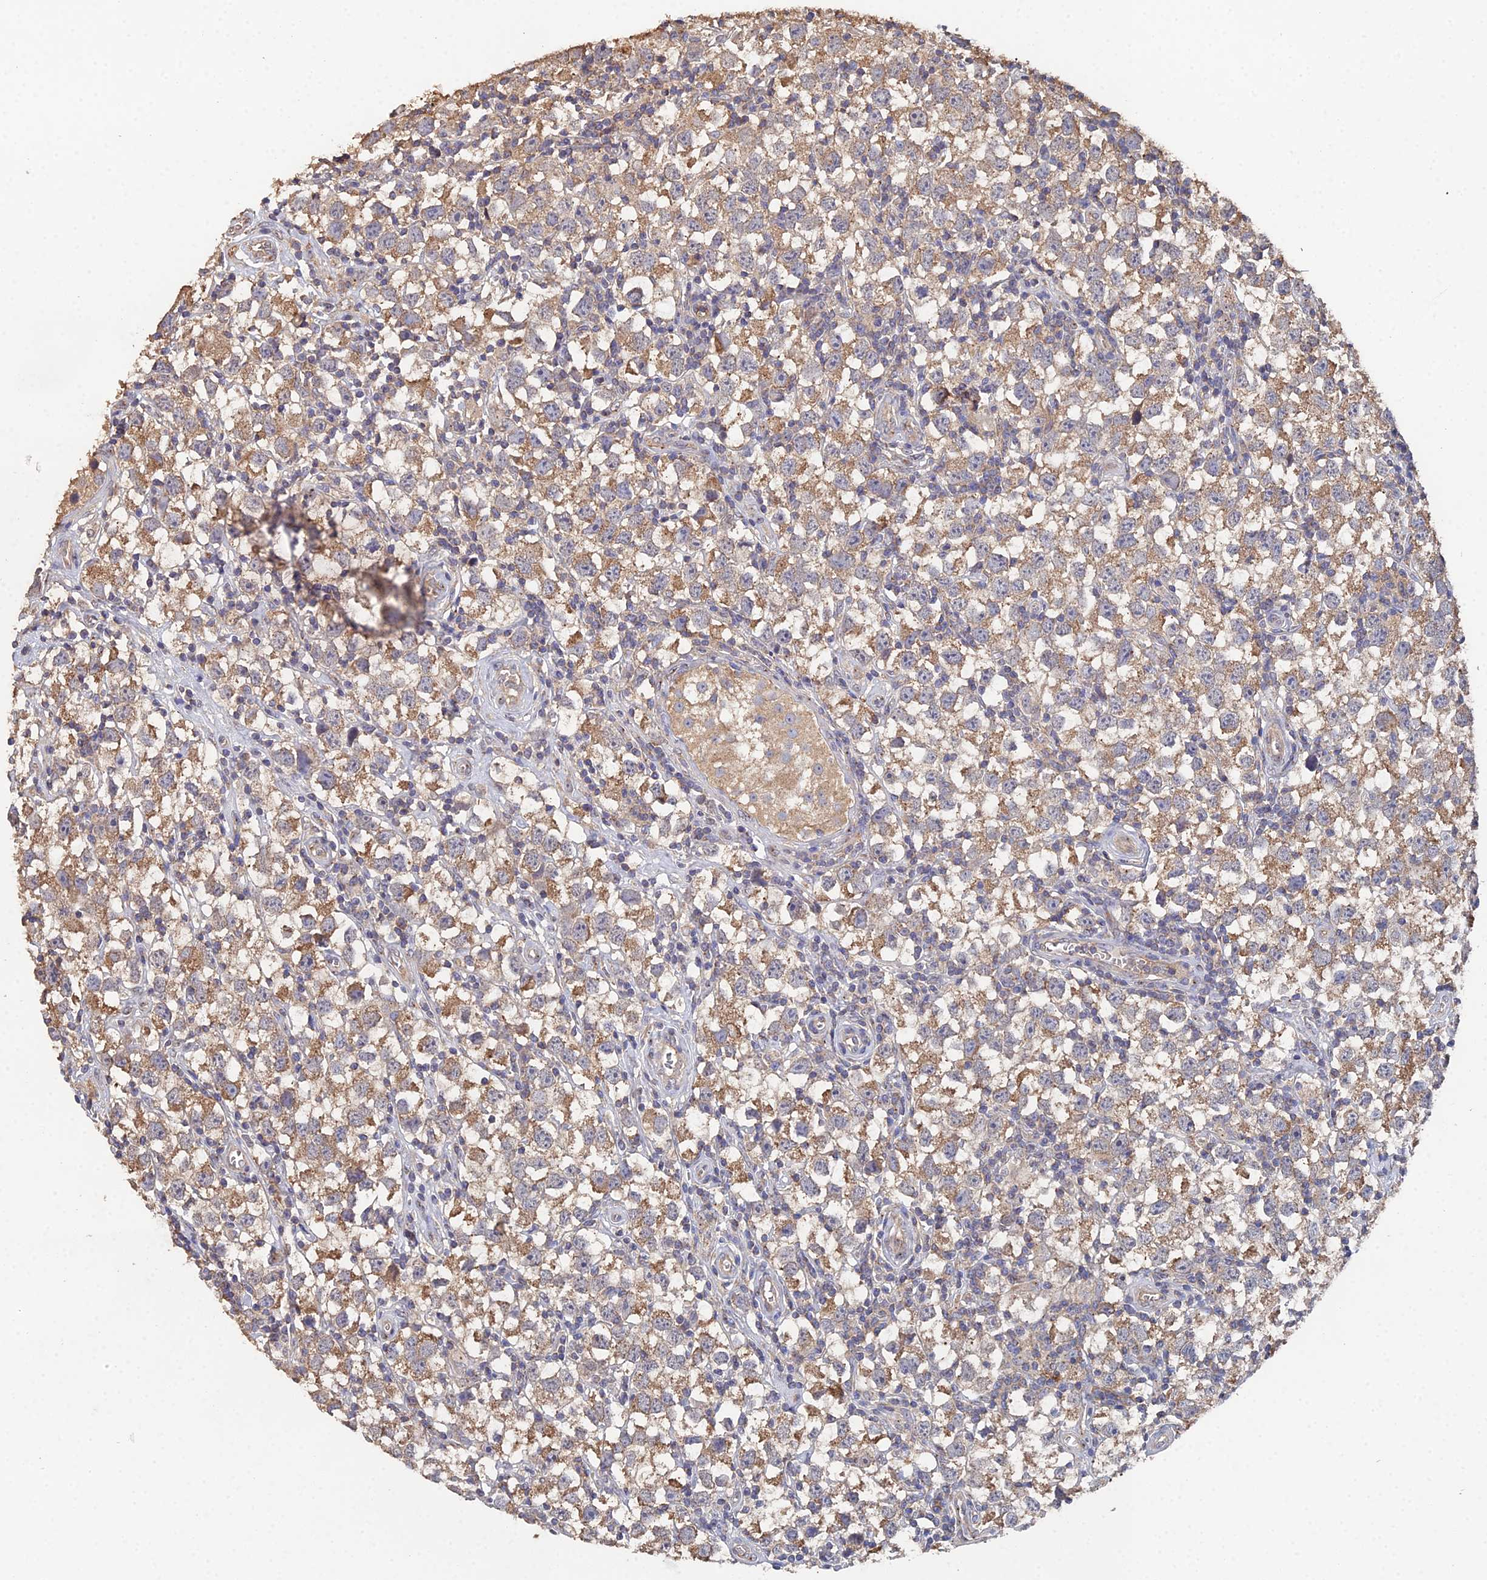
{"staining": {"intensity": "moderate", "quantity": ">75%", "location": "cytoplasmic/membranous"}, "tissue": "testis cancer", "cell_type": "Tumor cells", "image_type": "cancer", "snomed": [{"axis": "morphology", "description": "Seminoma, NOS"}, {"axis": "morphology", "description": "Carcinoma, Embryonal, NOS"}, {"axis": "topography", "description": "Testis"}], "caption": "Brown immunohistochemical staining in testis seminoma shows moderate cytoplasmic/membranous positivity in approximately >75% of tumor cells.", "gene": "SPANXN4", "patient": {"sex": "male", "age": 29}}